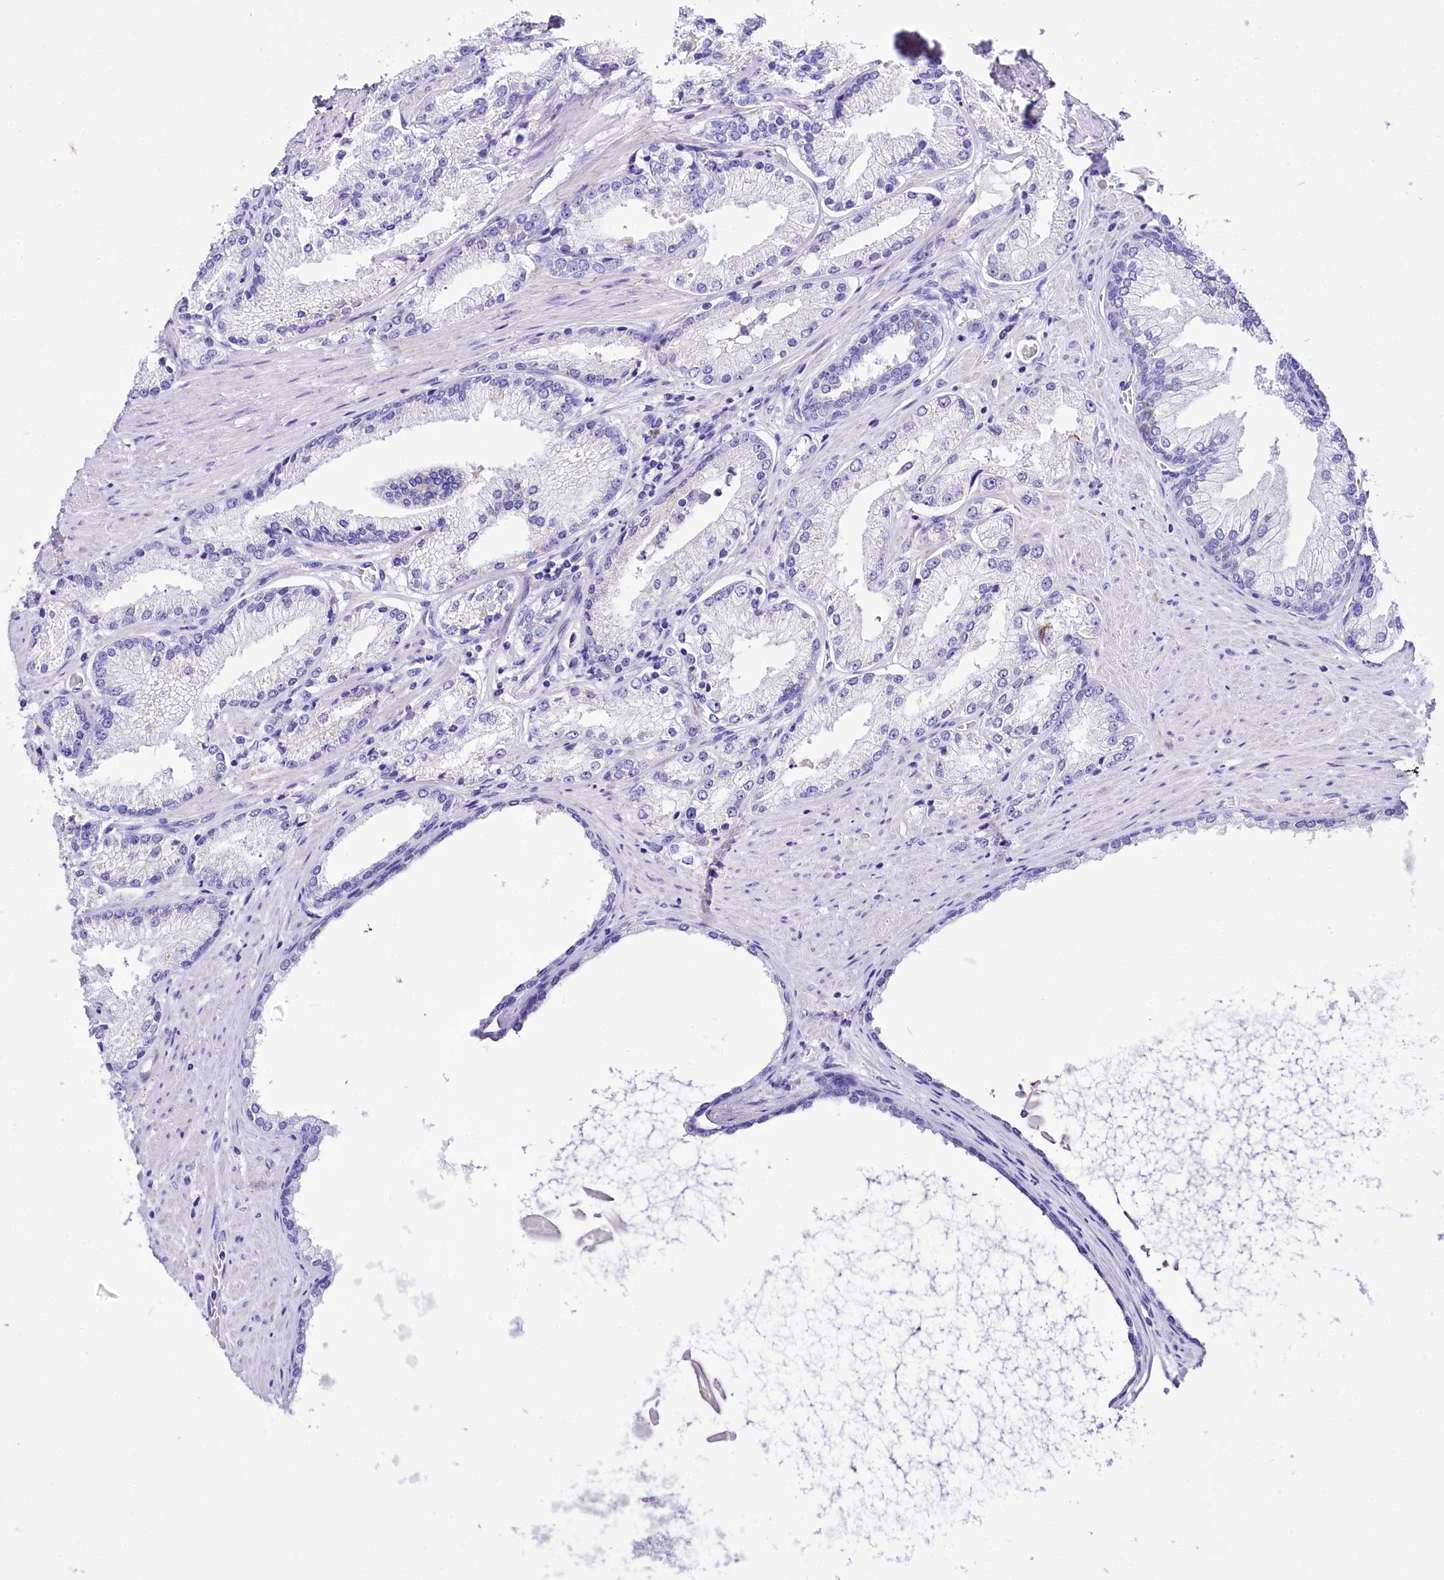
{"staining": {"intensity": "negative", "quantity": "none", "location": "none"}, "tissue": "prostate cancer", "cell_type": "Tumor cells", "image_type": "cancer", "snomed": [{"axis": "morphology", "description": "Adenocarcinoma, High grade"}, {"axis": "topography", "description": "Prostate"}], "caption": "Tumor cells are negative for brown protein staining in prostate adenocarcinoma (high-grade).", "gene": "A2ML1", "patient": {"sex": "male", "age": 66}}